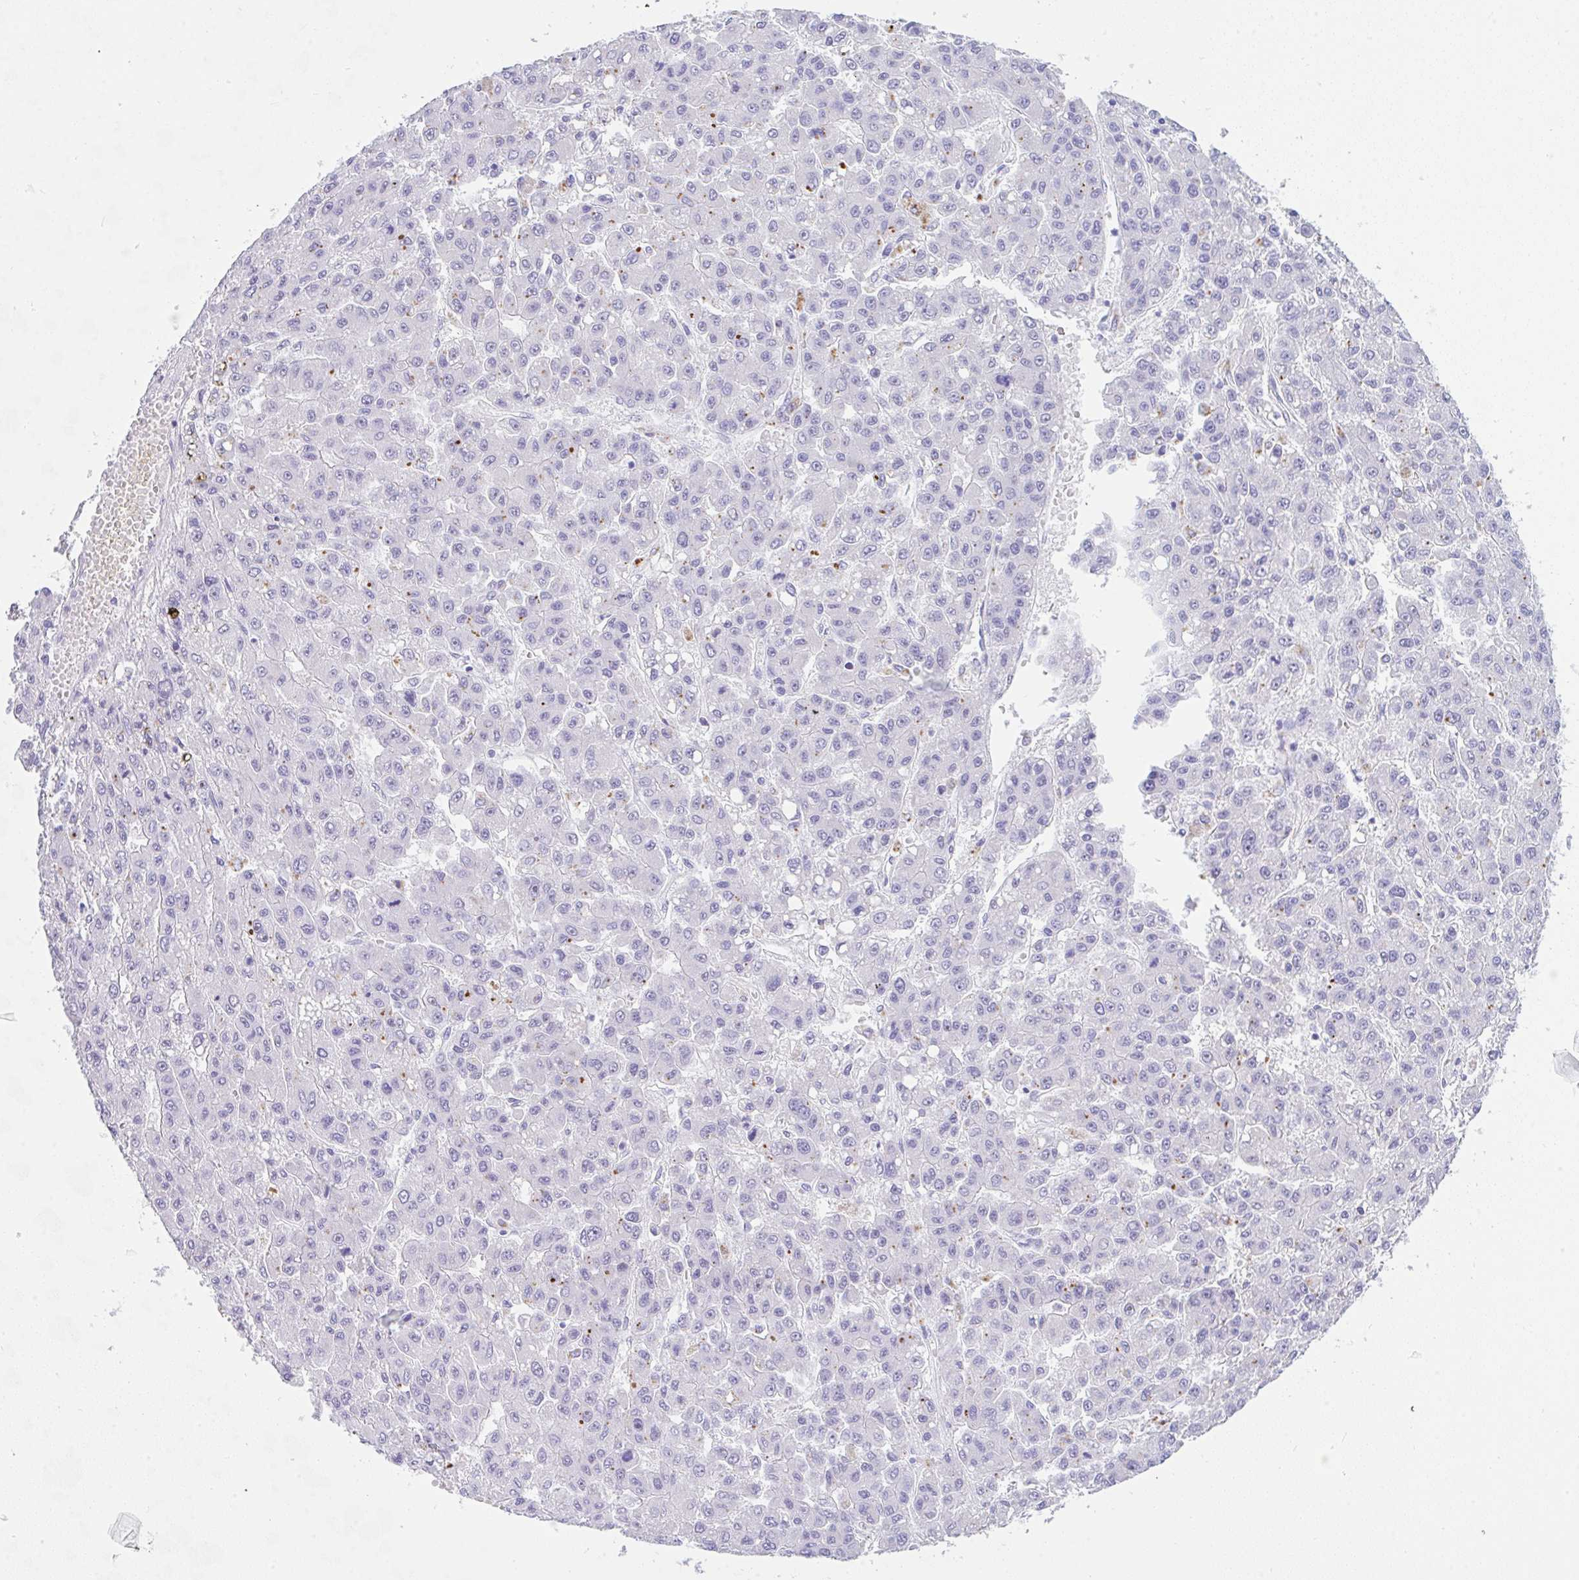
{"staining": {"intensity": "negative", "quantity": "none", "location": "none"}, "tissue": "liver cancer", "cell_type": "Tumor cells", "image_type": "cancer", "snomed": [{"axis": "morphology", "description": "Carcinoma, Hepatocellular, NOS"}, {"axis": "topography", "description": "Liver"}], "caption": "DAB immunohistochemical staining of human liver hepatocellular carcinoma displays no significant positivity in tumor cells.", "gene": "NDUFAF8", "patient": {"sex": "male", "age": 70}}